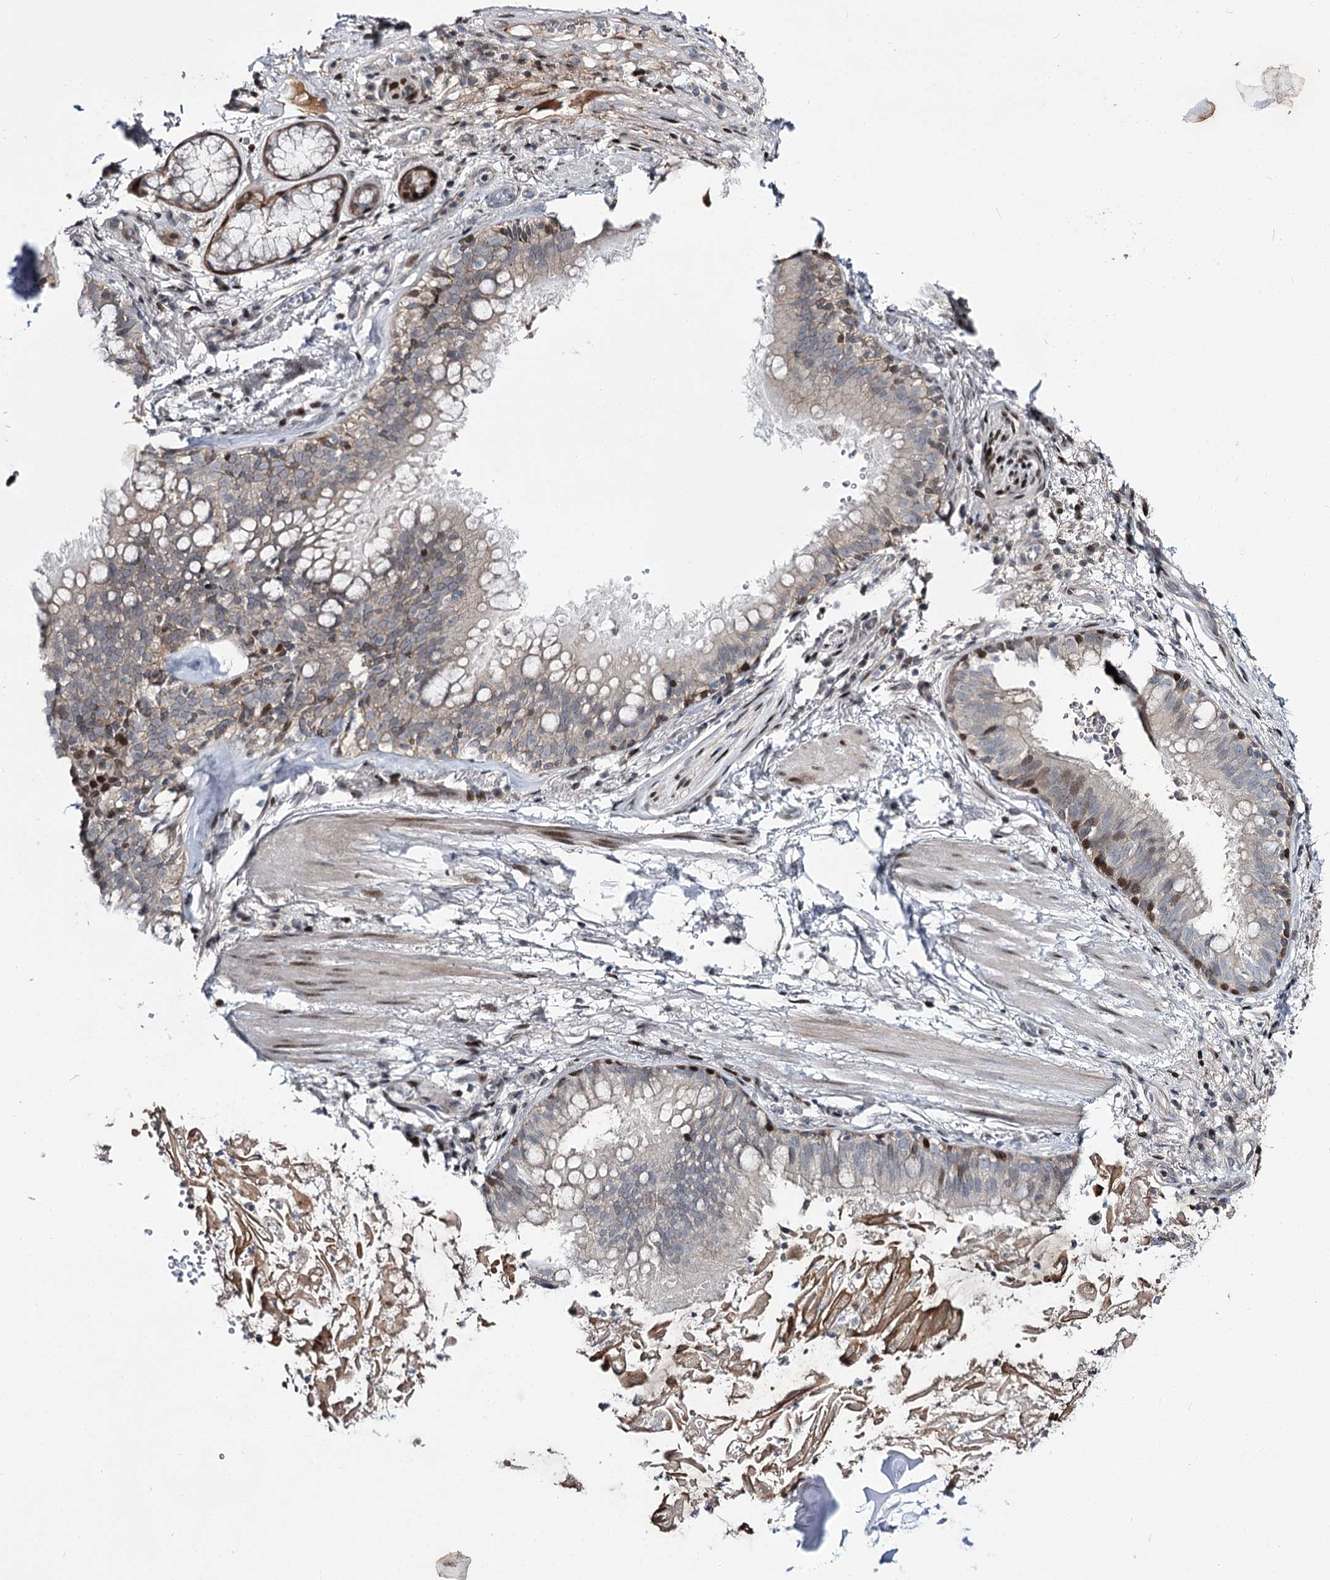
{"staining": {"intensity": "moderate", "quantity": "25%-75%", "location": "nuclear"}, "tissue": "adipose tissue", "cell_type": "Adipocytes", "image_type": "normal", "snomed": [{"axis": "morphology", "description": "Normal tissue, NOS"}, {"axis": "topography", "description": "Lymph node"}, {"axis": "topography", "description": "Cartilage tissue"}, {"axis": "topography", "description": "Bronchus"}], "caption": "Moderate nuclear staining is identified in approximately 25%-75% of adipocytes in unremarkable adipose tissue. The protein of interest is shown in brown color, while the nuclei are stained blue.", "gene": "ITFG2", "patient": {"sex": "male", "age": 63}}